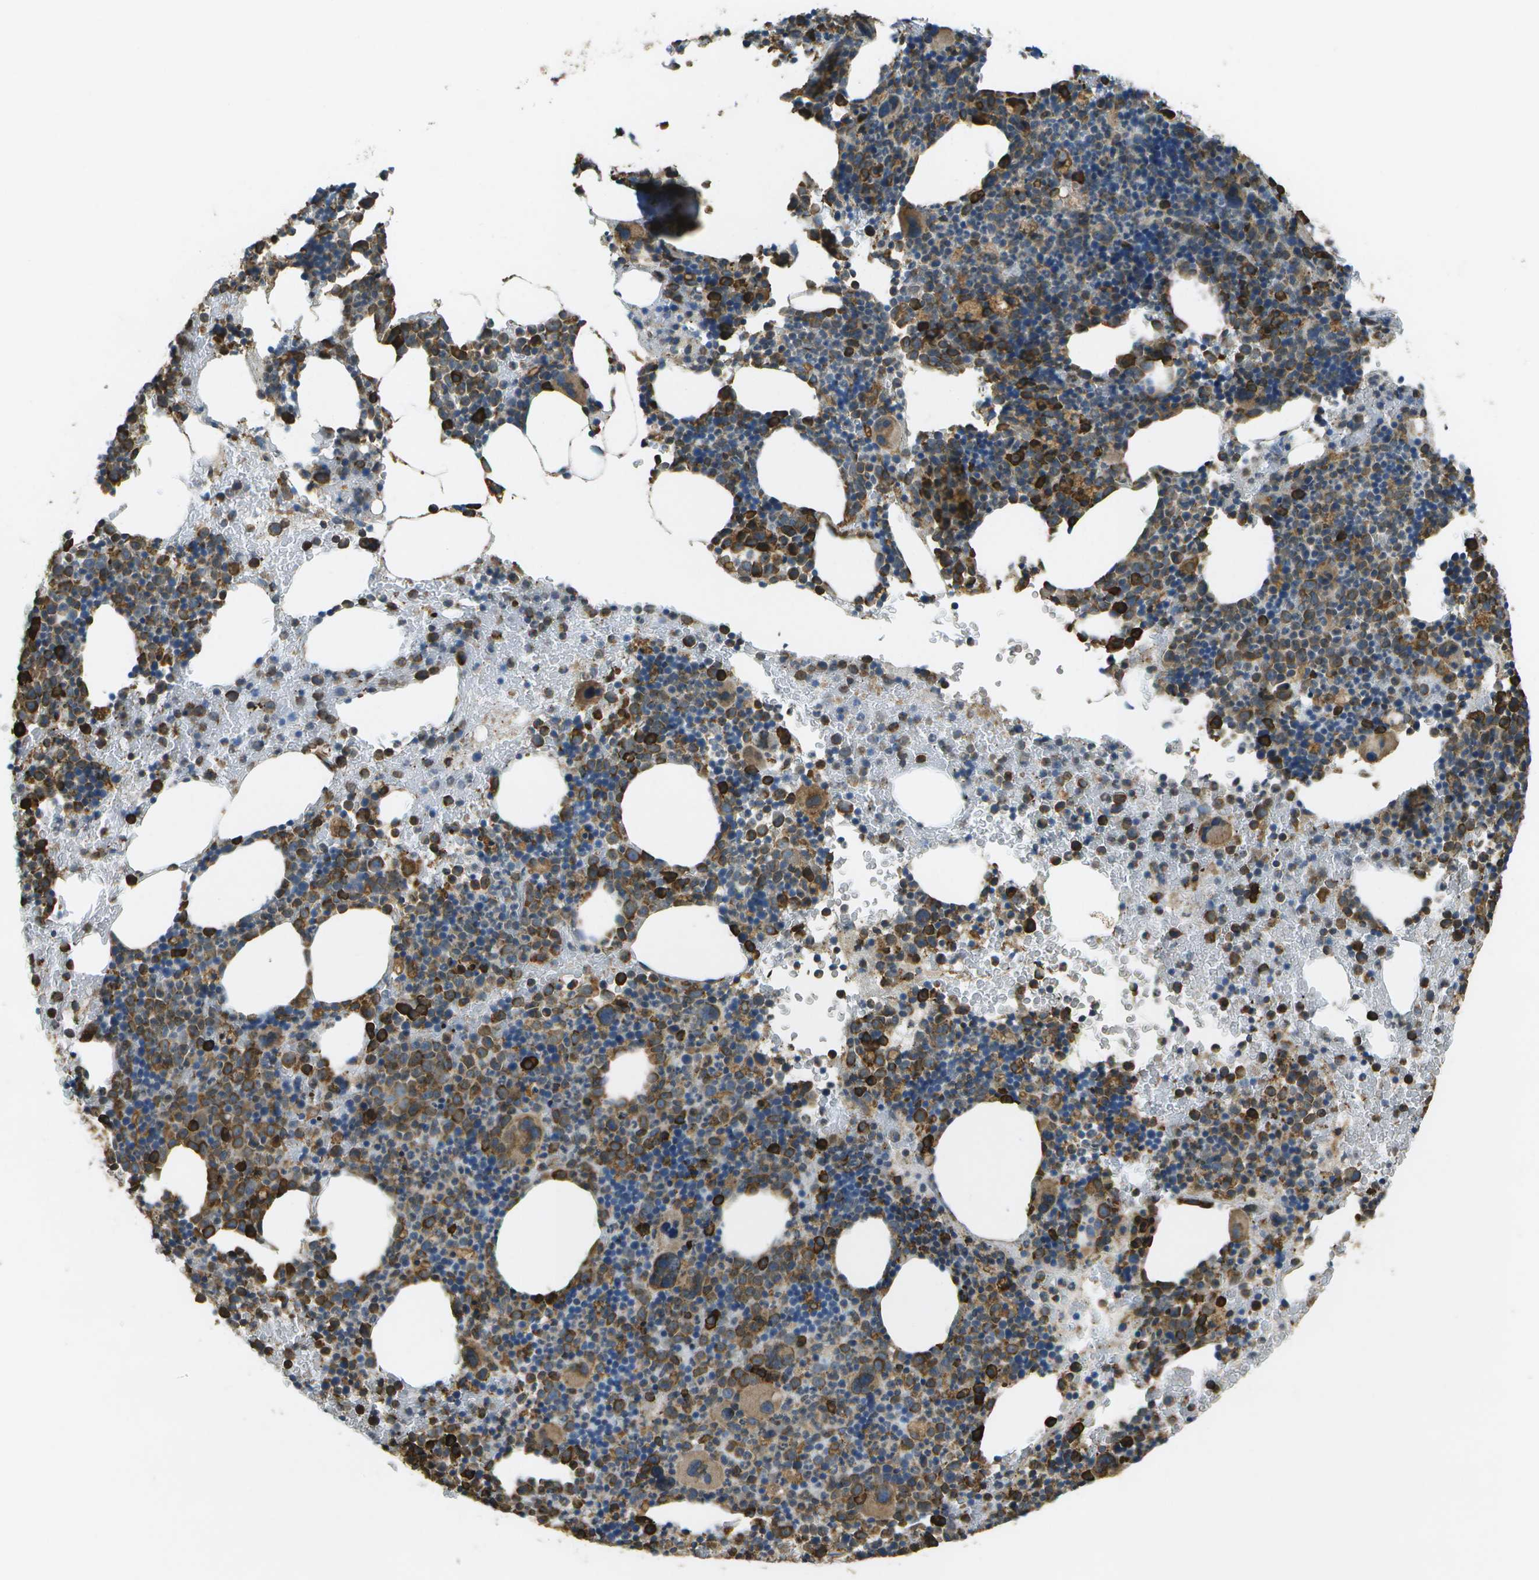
{"staining": {"intensity": "strong", "quantity": "25%-75%", "location": "cytoplasmic/membranous"}, "tissue": "bone marrow", "cell_type": "Hematopoietic cells", "image_type": "normal", "snomed": [{"axis": "morphology", "description": "Normal tissue, NOS"}, {"axis": "morphology", "description": "Inflammation, NOS"}, {"axis": "topography", "description": "Bone marrow"}], "caption": "Protein staining of normal bone marrow reveals strong cytoplasmic/membranous expression in about 25%-75% of hematopoietic cells.", "gene": "PDIA4", "patient": {"sex": "male", "age": 72}}